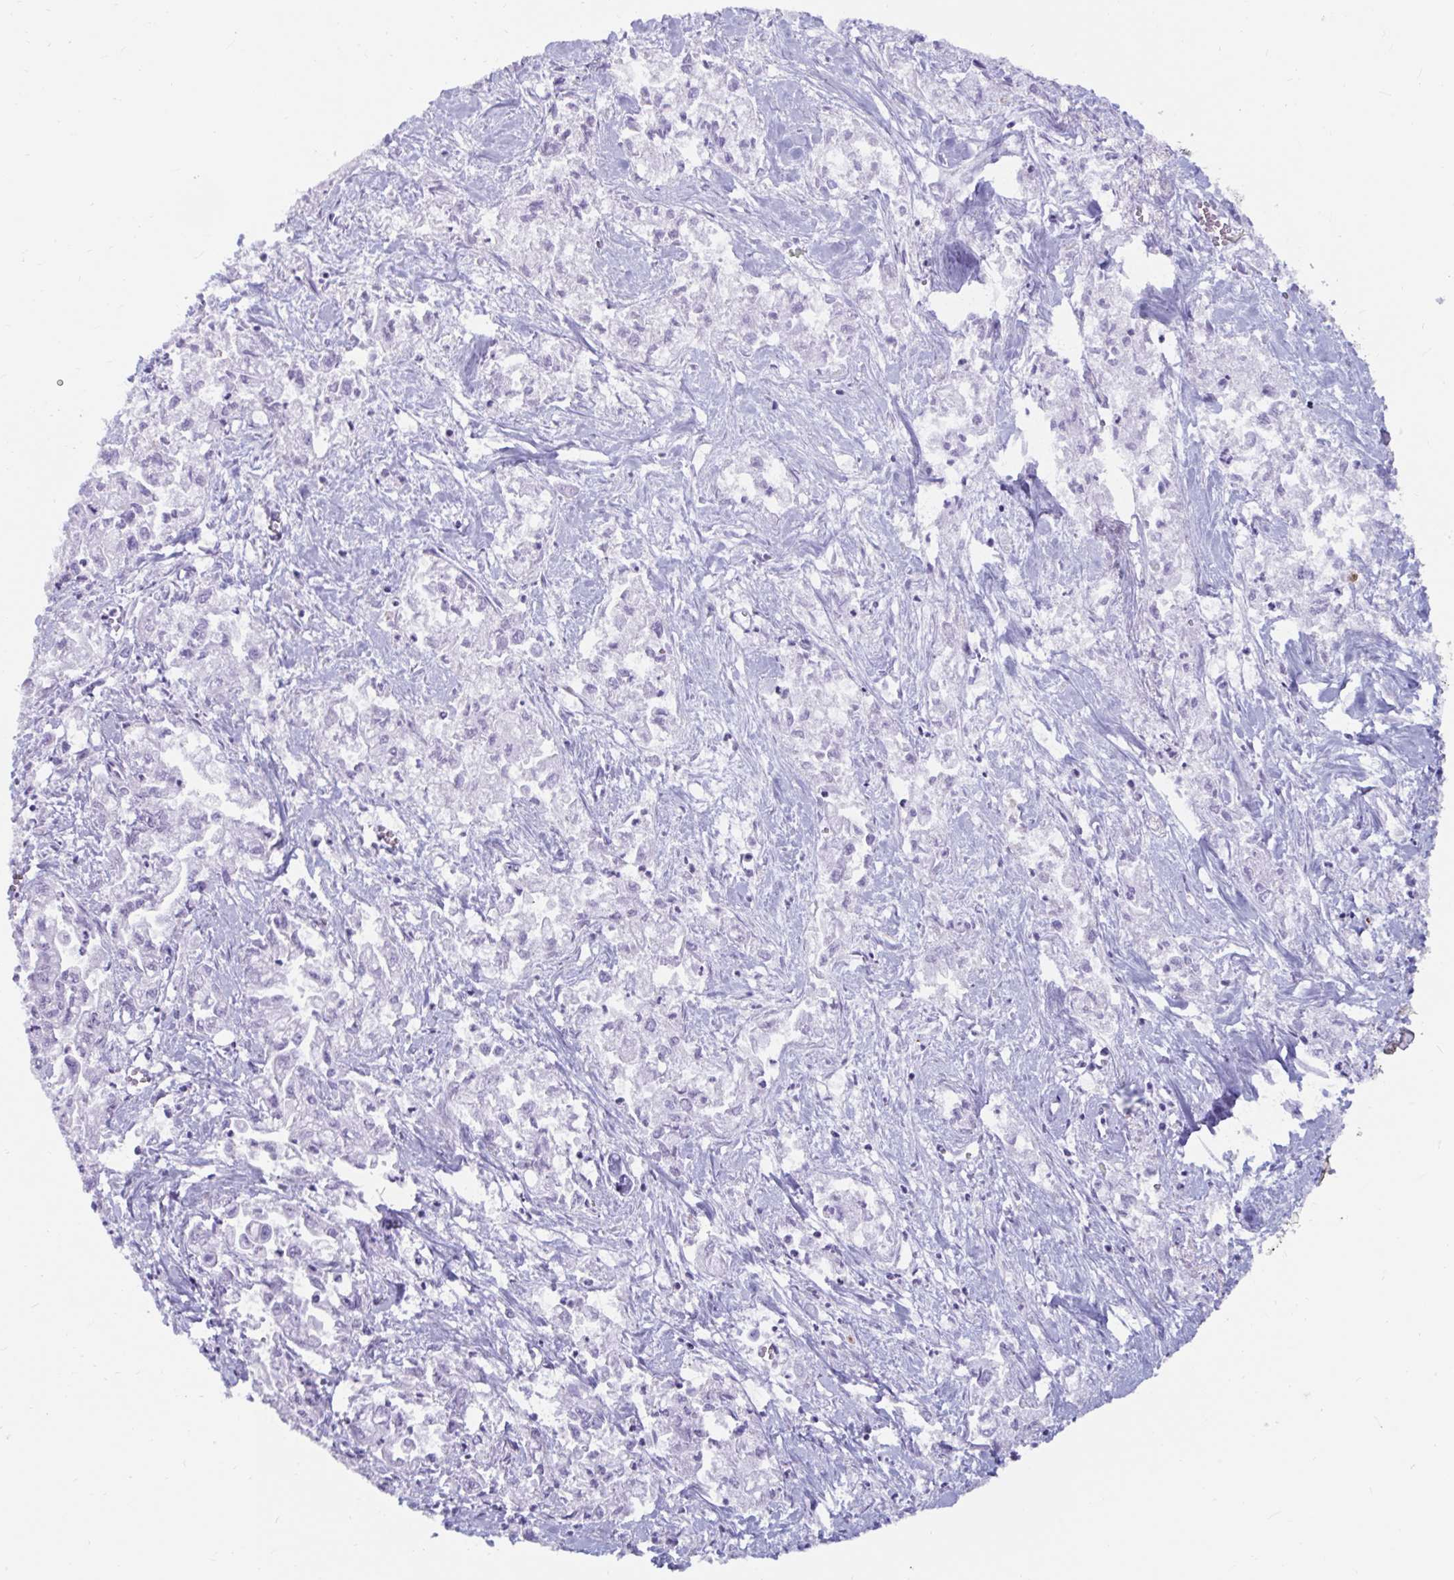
{"staining": {"intensity": "negative", "quantity": "none", "location": "none"}, "tissue": "pancreatic cancer", "cell_type": "Tumor cells", "image_type": "cancer", "snomed": [{"axis": "morphology", "description": "Adenocarcinoma, NOS"}, {"axis": "topography", "description": "Pancreas"}], "caption": "Immunohistochemical staining of adenocarcinoma (pancreatic) reveals no significant expression in tumor cells. Nuclei are stained in blue.", "gene": "GKN2", "patient": {"sex": "male", "age": 72}}